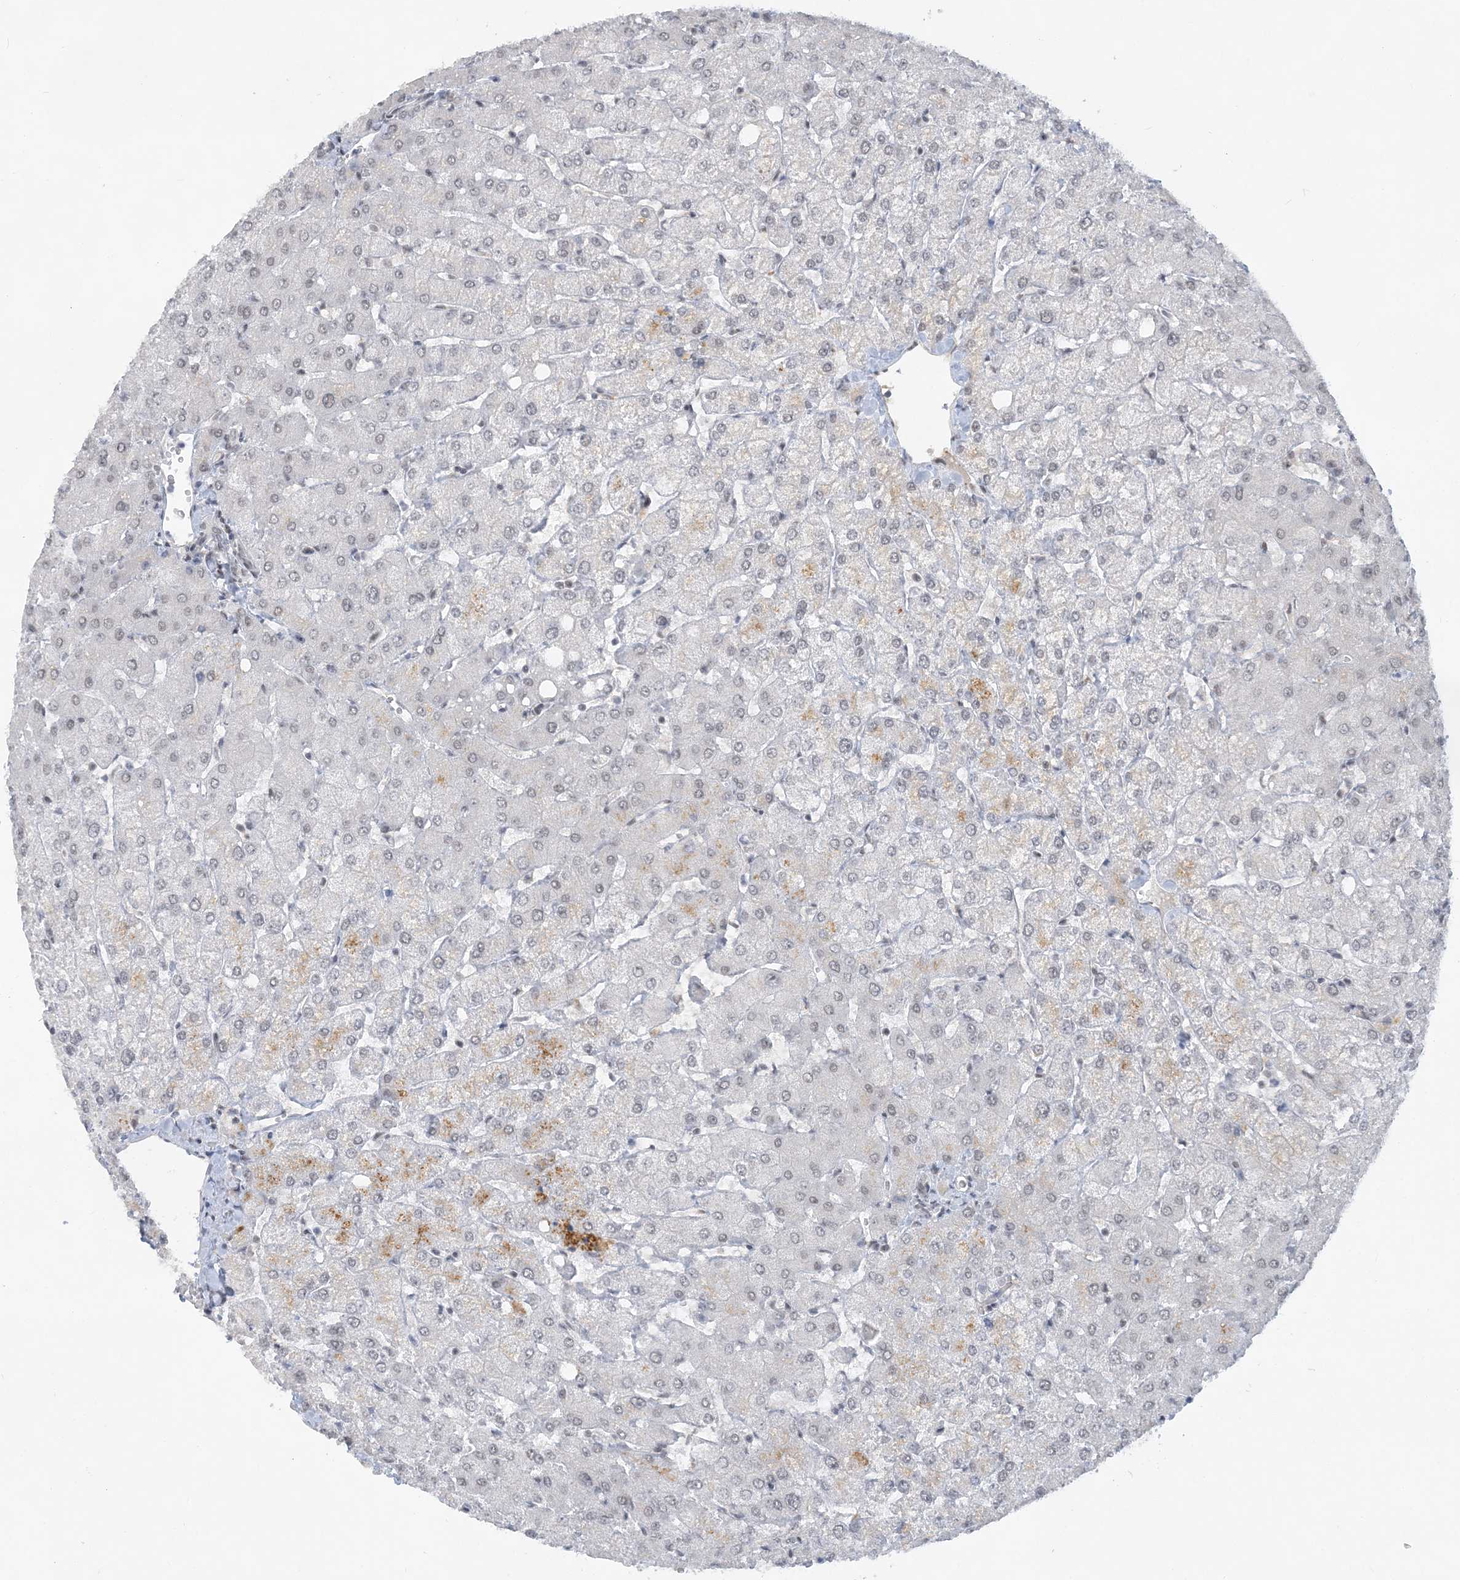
{"staining": {"intensity": "negative", "quantity": "none", "location": "none"}, "tissue": "liver", "cell_type": "Cholangiocytes", "image_type": "normal", "snomed": [{"axis": "morphology", "description": "Normal tissue, NOS"}, {"axis": "topography", "description": "Liver"}], "caption": "Cholangiocytes show no significant protein positivity in normal liver. (DAB immunohistochemistry, high magnification).", "gene": "KMT2D", "patient": {"sex": "female", "age": 54}}